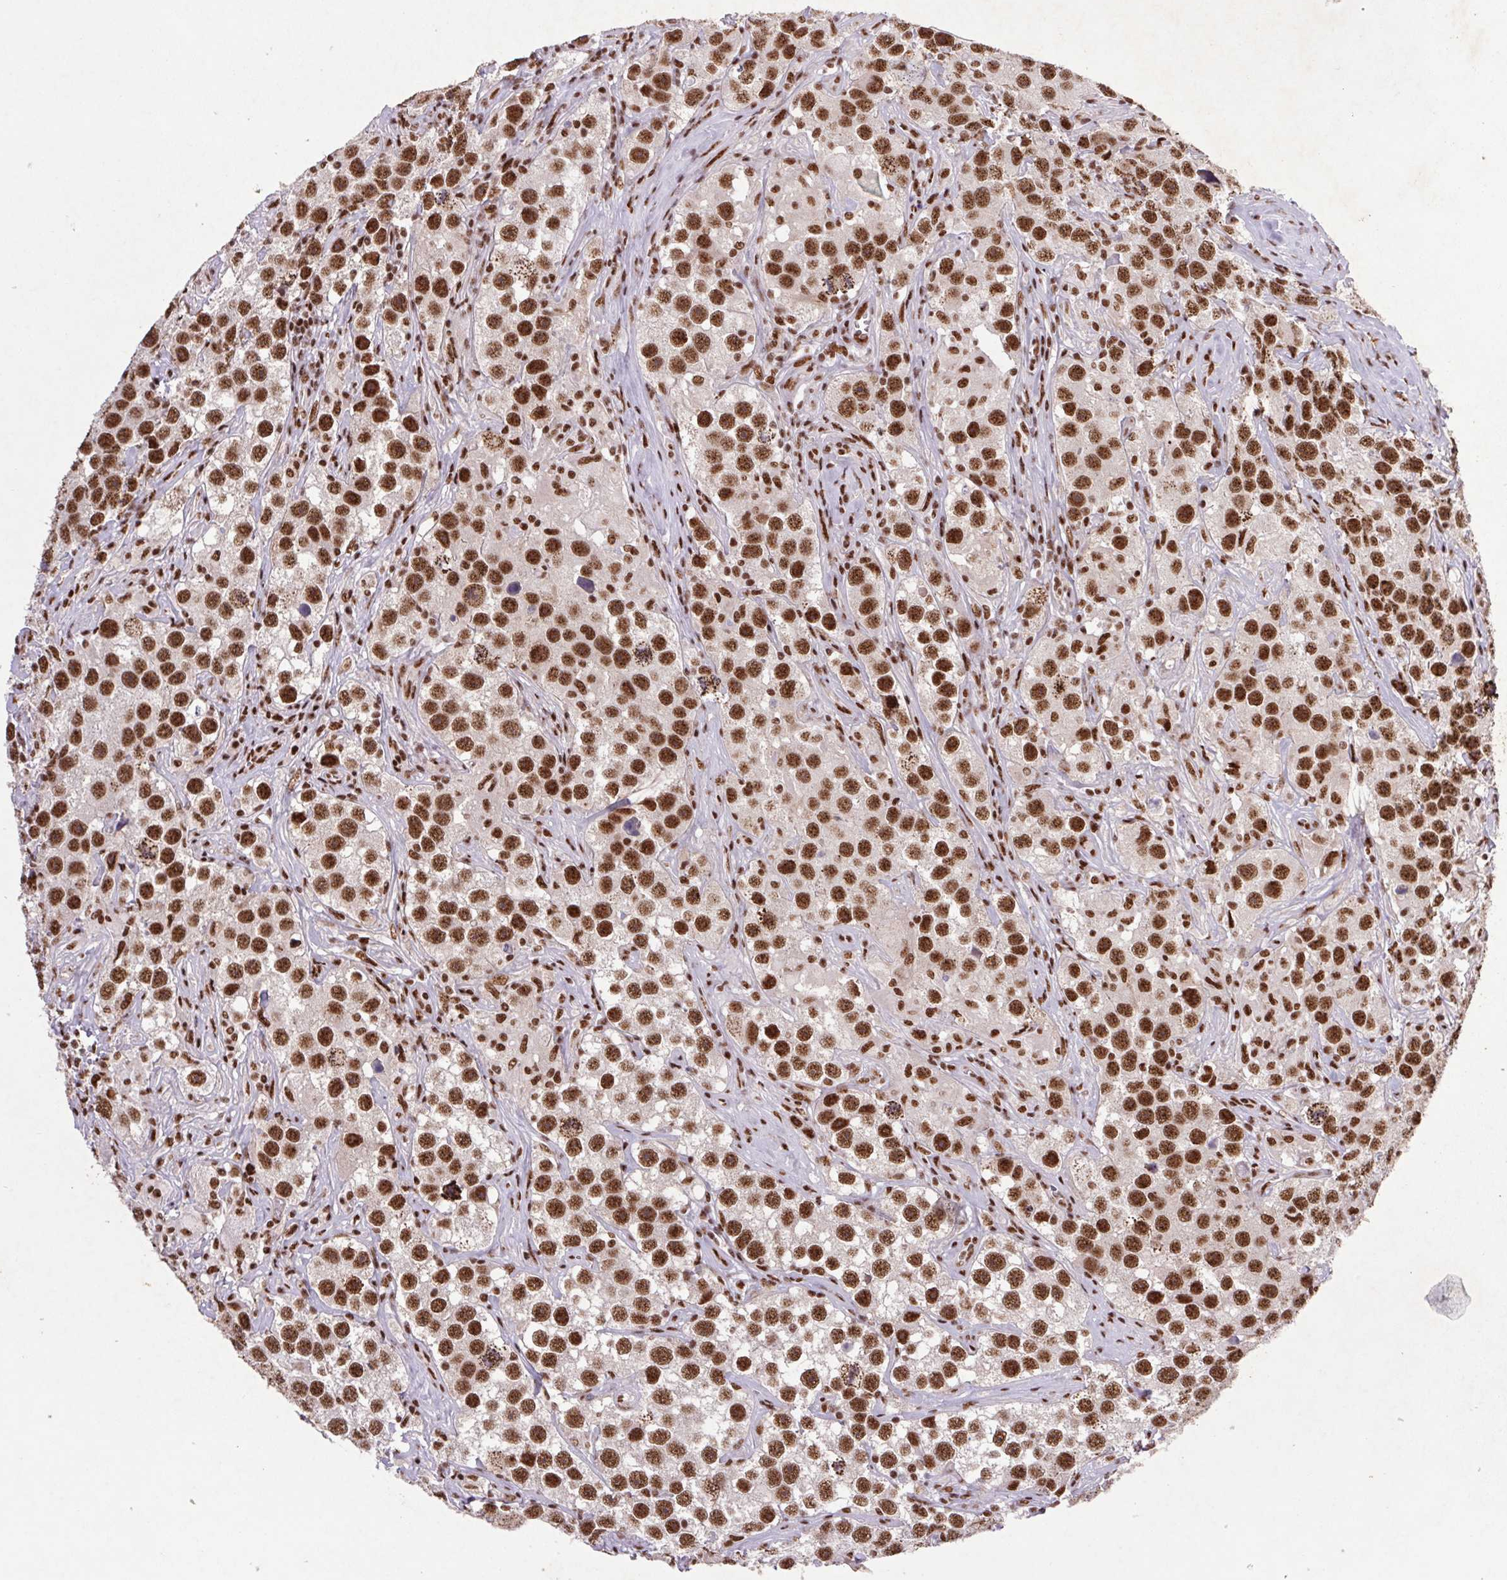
{"staining": {"intensity": "strong", "quantity": ">75%", "location": "nuclear"}, "tissue": "testis cancer", "cell_type": "Tumor cells", "image_type": "cancer", "snomed": [{"axis": "morphology", "description": "Seminoma, NOS"}, {"axis": "topography", "description": "Testis"}], "caption": "There is high levels of strong nuclear staining in tumor cells of testis seminoma, as demonstrated by immunohistochemical staining (brown color).", "gene": "LDLRAD4", "patient": {"sex": "male", "age": 49}}